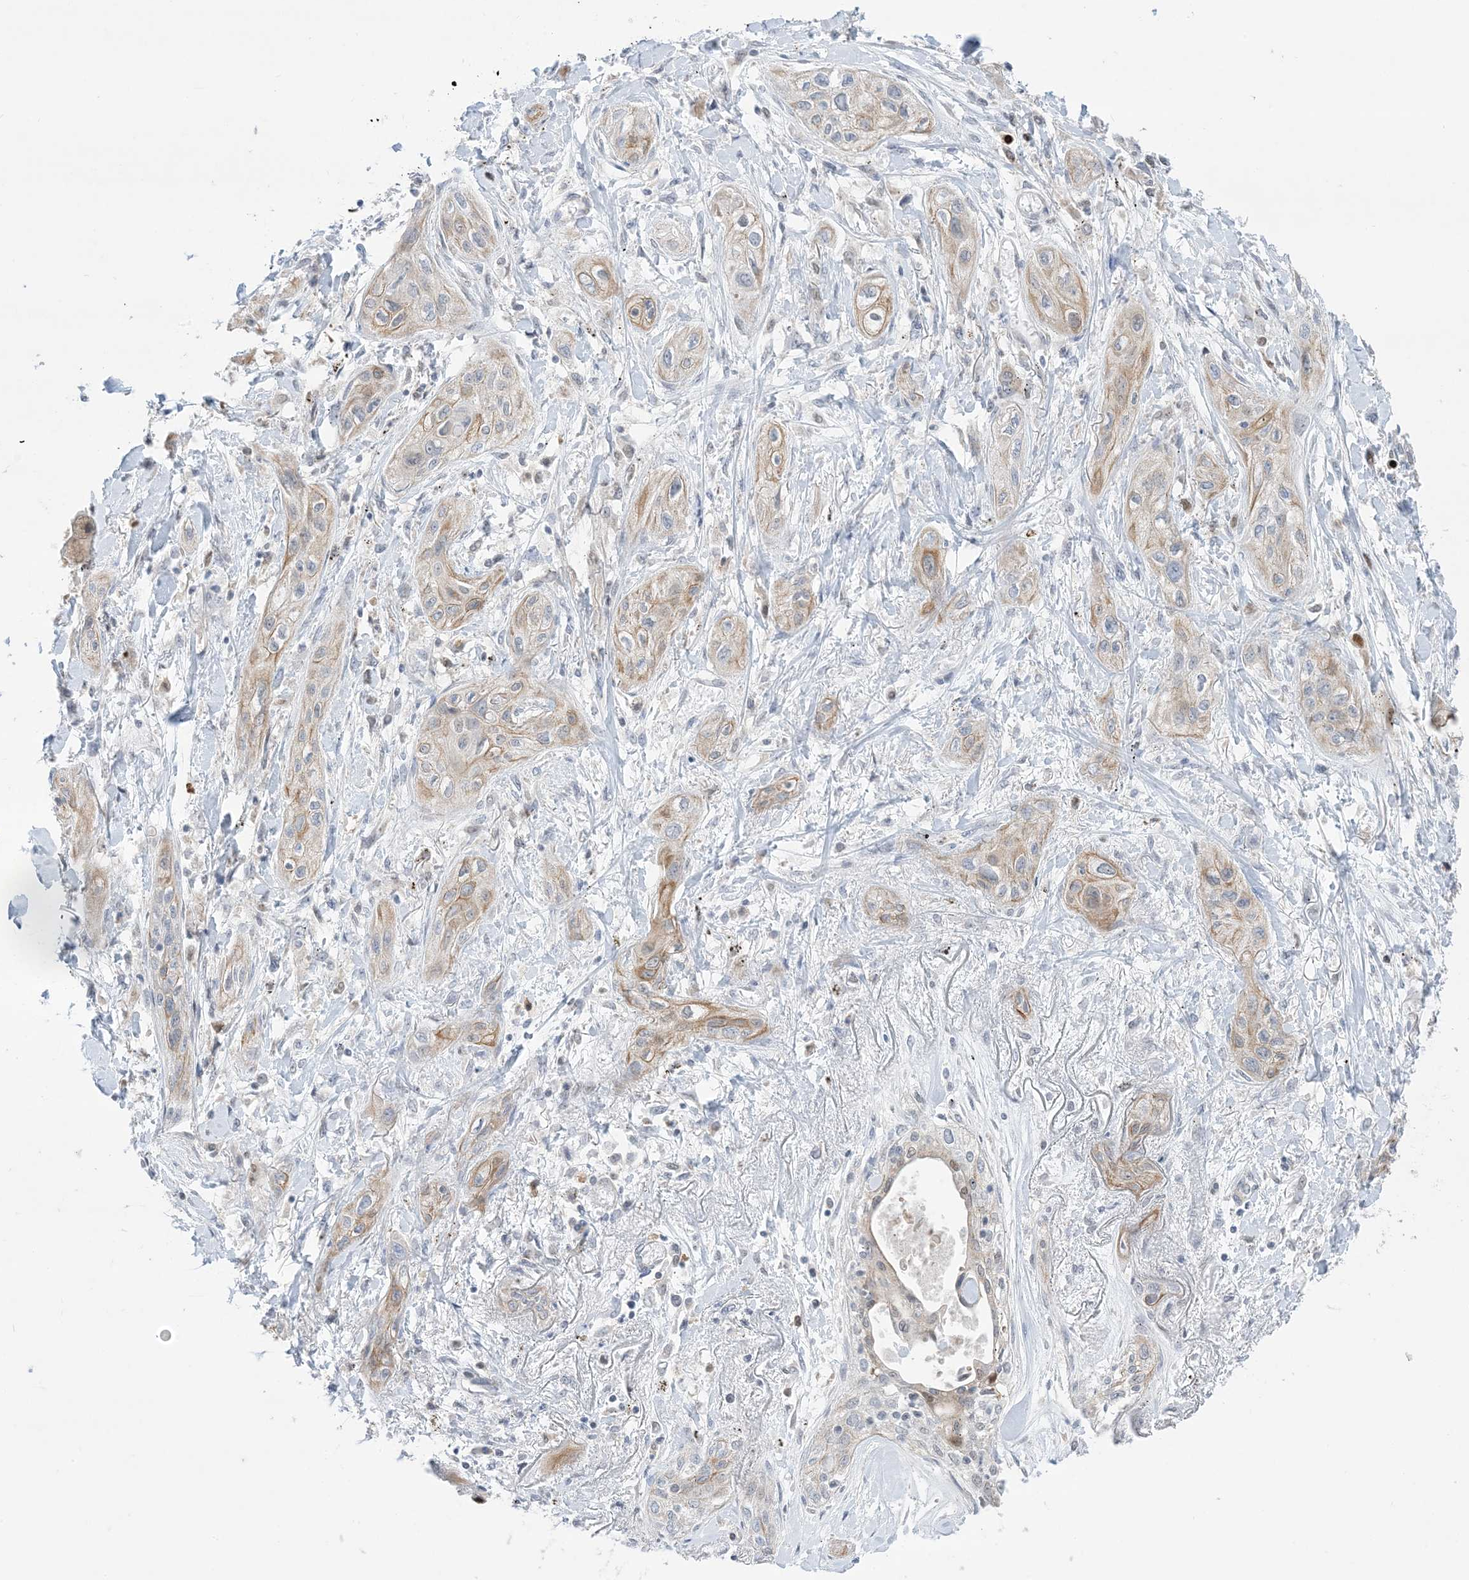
{"staining": {"intensity": "weak", "quantity": "<25%", "location": "cytoplasmic/membranous"}, "tissue": "lung cancer", "cell_type": "Tumor cells", "image_type": "cancer", "snomed": [{"axis": "morphology", "description": "Squamous cell carcinoma, NOS"}, {"axis": "topography", "description": "Lung"}], "caption": "Human lung cancer (squamous cell carcinoma) stained for a protein using immunohistochemistry (IHC) shows no expression in tumor cells.", "gene": "TFPT", "patient": {"sex": "female", "age": 47}}